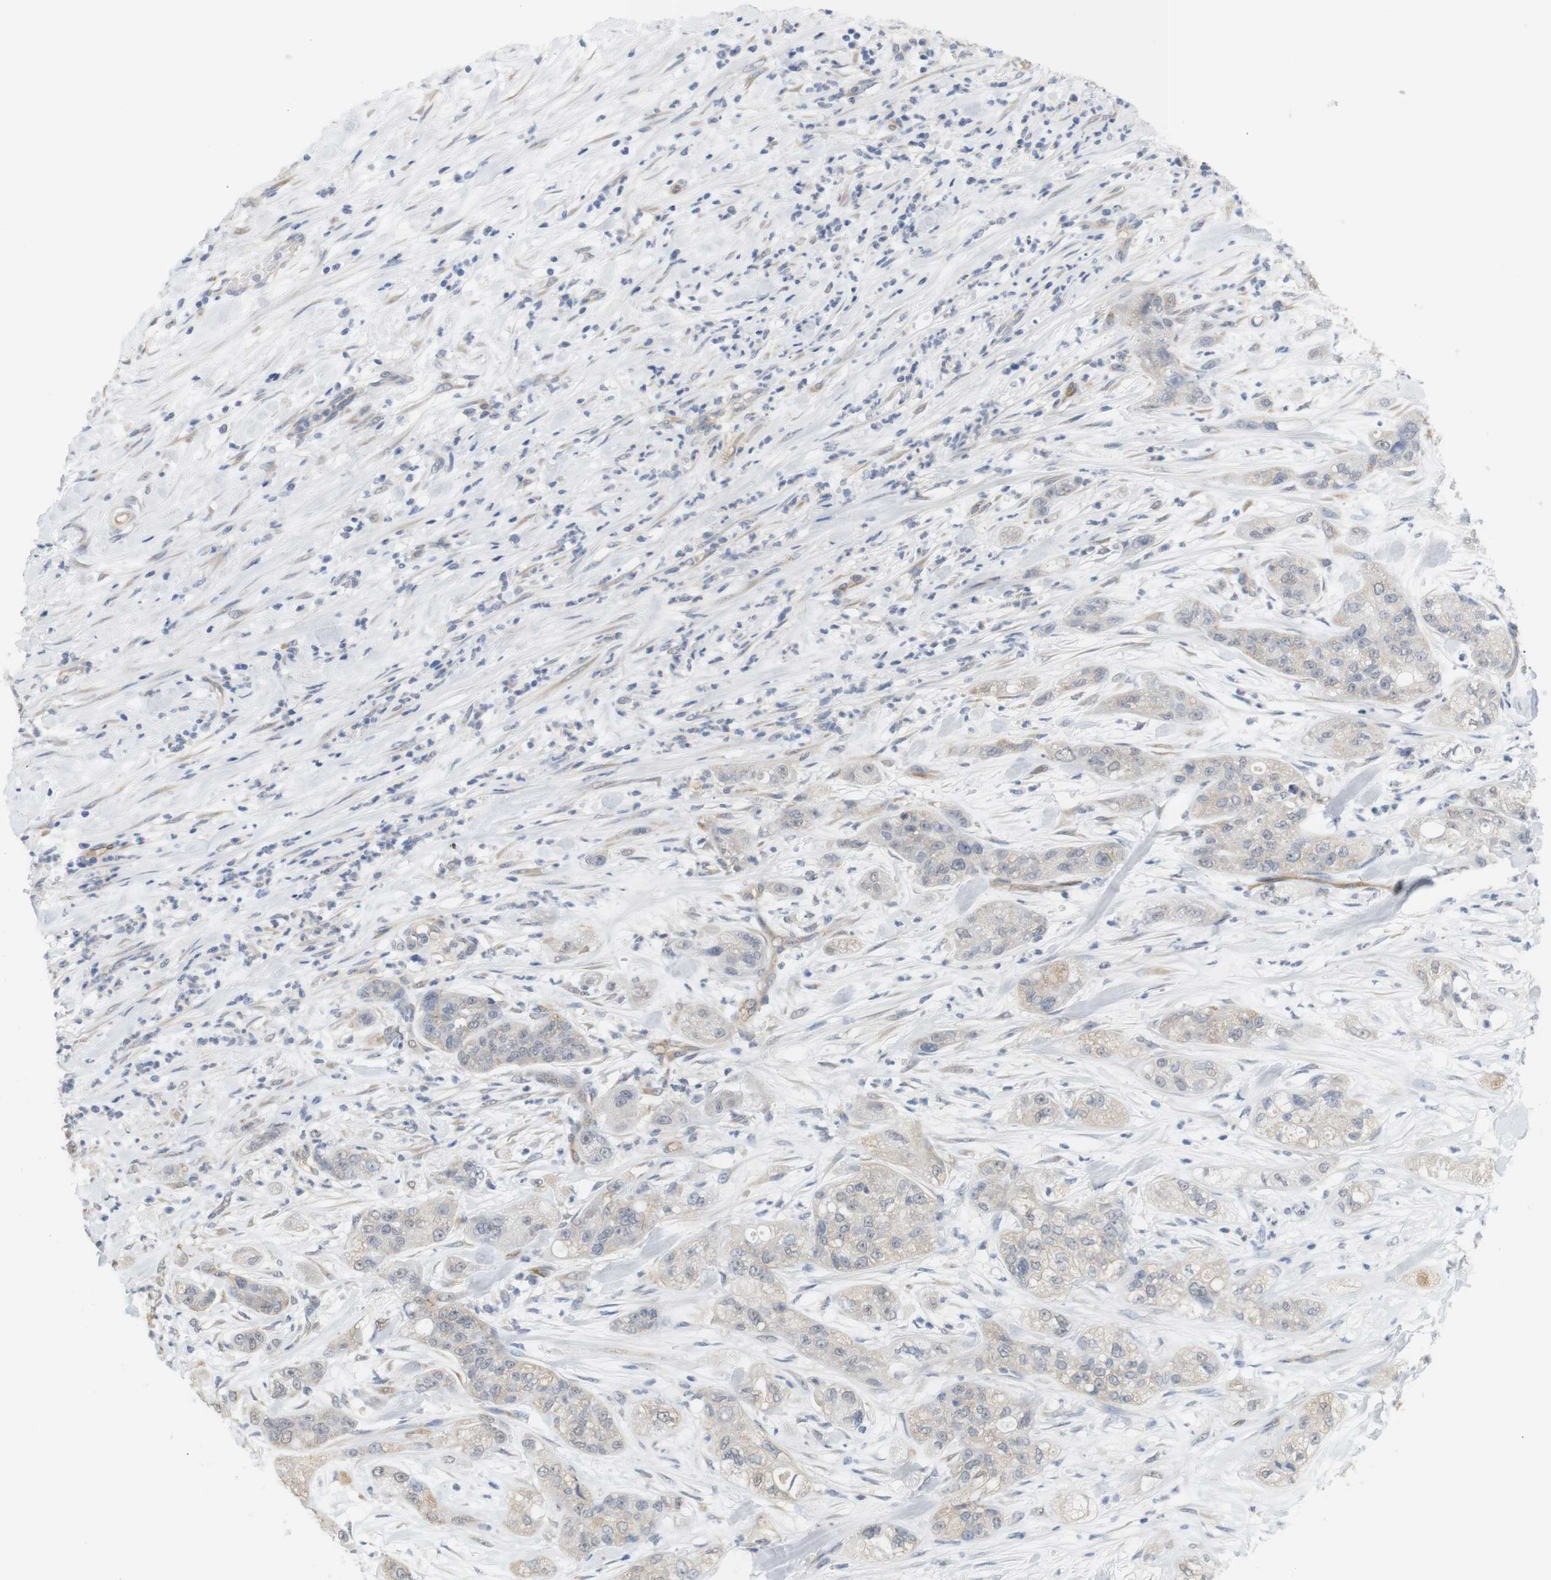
{"staining": {"intensity": "negative", "quantity": "none", "location": "none"}, "tissue": "pancreatic cancer", "cell_type": "Tumor cells", "image_type": "cancer", "snomed": [{"axis": "morphology", "description": "Adenocarcinoma, NOS"}, {"axis": "topography", "description": "Pancreas"}], "caption": "Tumor cells are negative for brown protein staining in pancreatic adenocarcinoma.", "gene": "OSR1", "patient": {"sex": "female", "age": 78}}